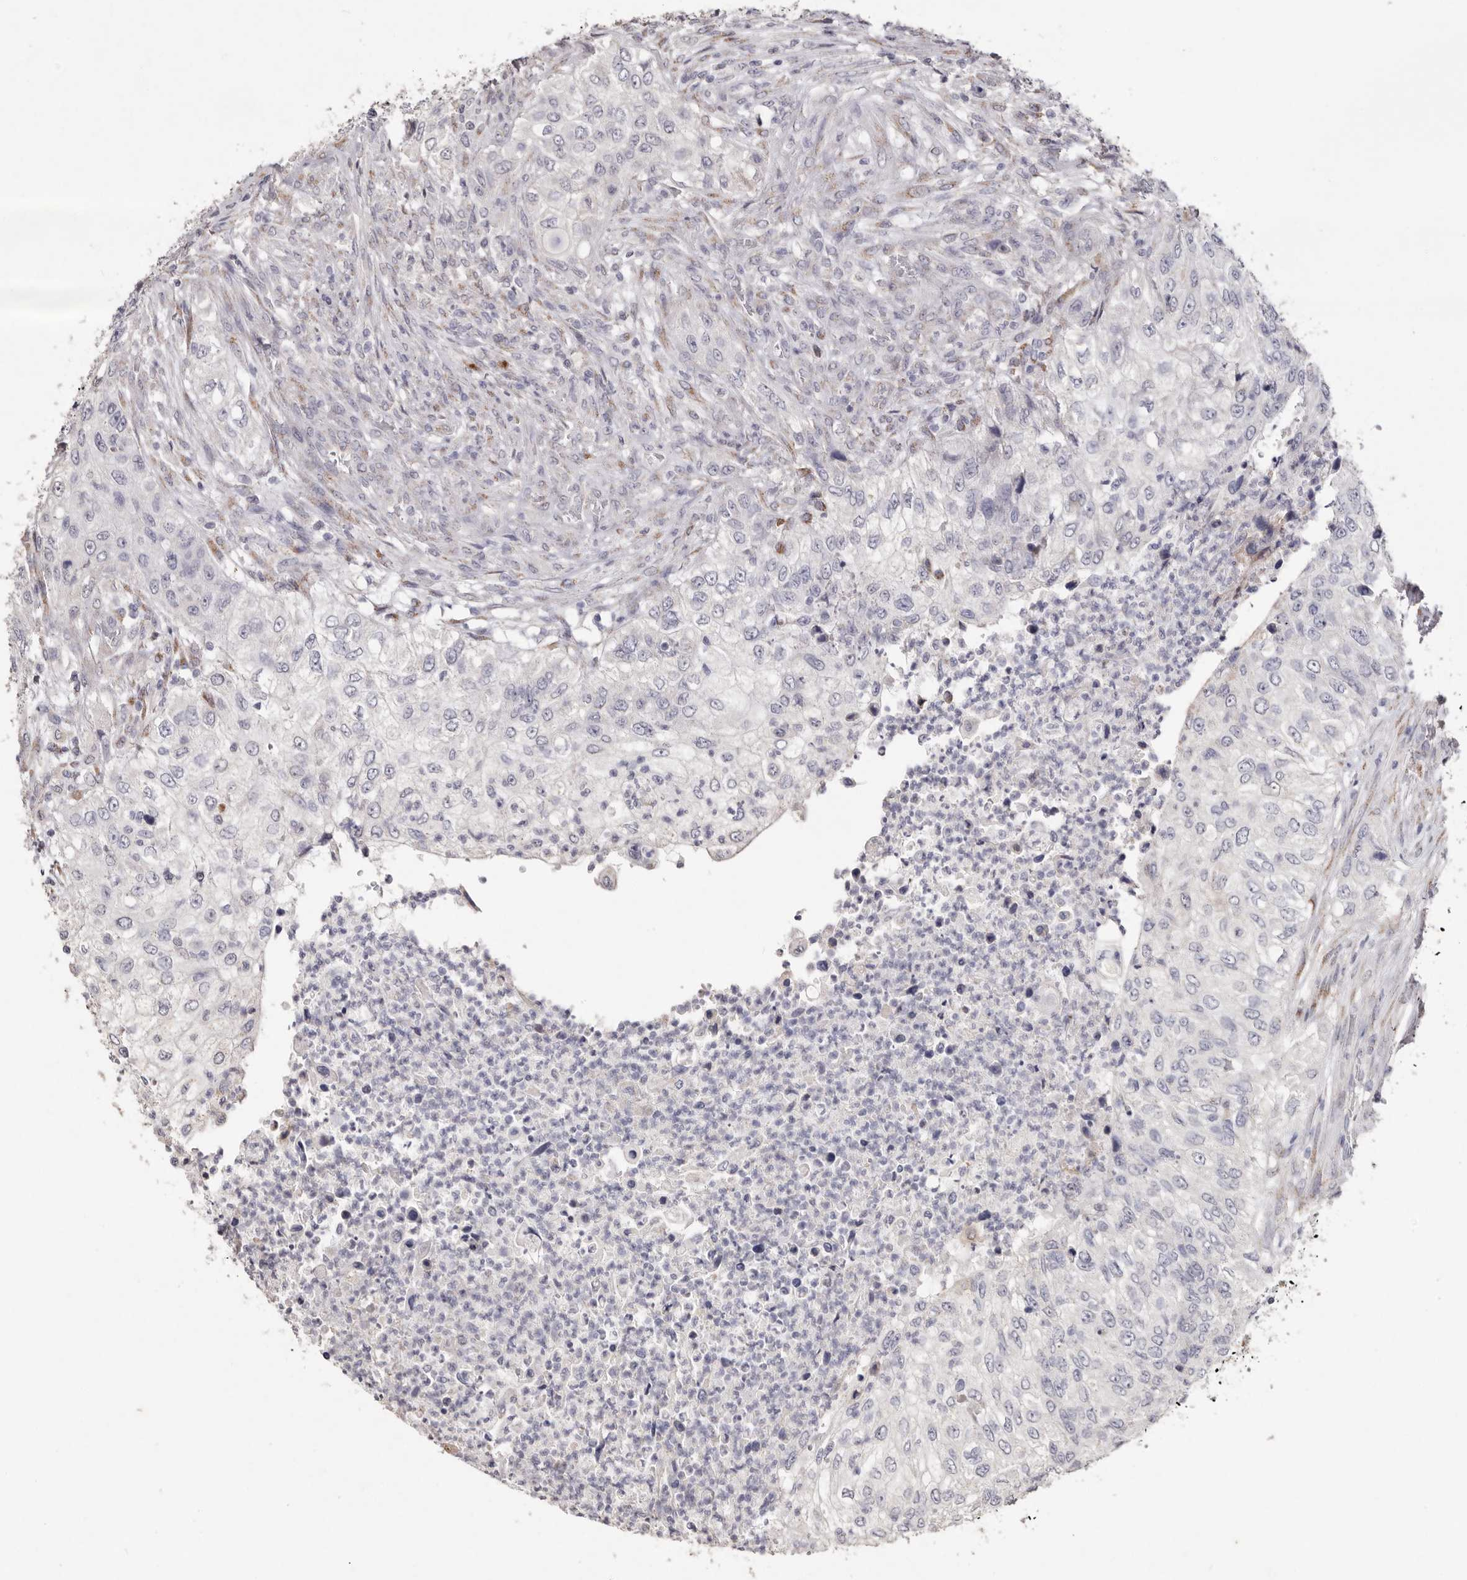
{"staining": {"intensity": "negative", "quantity": "none", "location": "none"}, "tissue": "urothelial cancer", "cell_type": "Tumor cells", "image_type": "cancer", "snomed": [{"axis": "morphology", "description": "Urothelial carcinoma, High grade"}, {"axis": "topography", "description": "Urinary bladder"}], "caption": "An immunohistochemistry photomicrograph of urothelial cancer is shown. There is no staining in tumor cells of urothelial cancer.", "gene": "LGALS7B", "patient": {"sex": "female", "age": 60}}